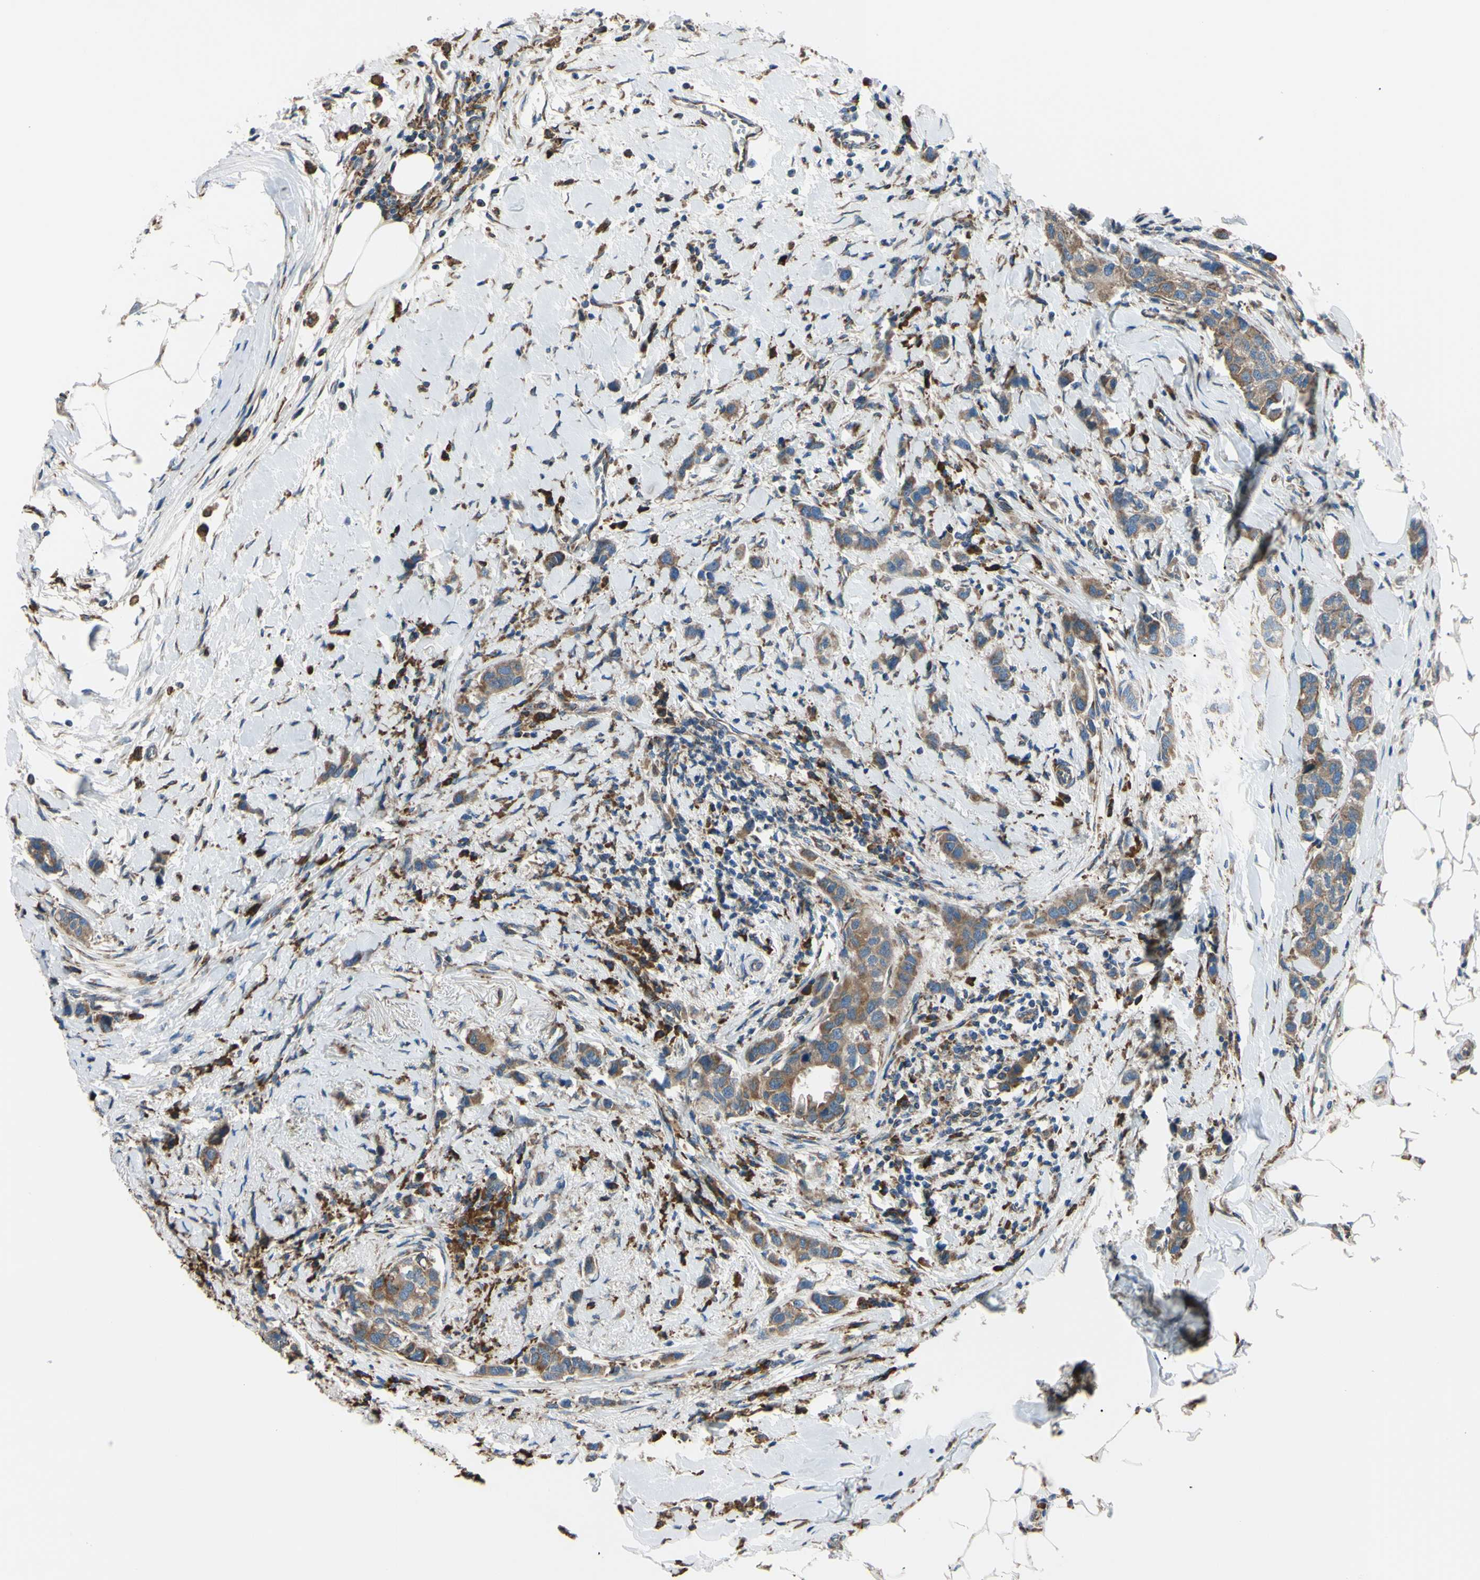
{"staining": {"intensity": "moderate", "quantity": ">75%", "location": "cytoplasmic/membranous"}, "tissue": "breast cancer", "cell_type": "Tumor cells", "image_type": "cancer", "snomed": [{"axis": "morphology", "description": "Normal tissue, NOS"}, {"axis": "morphology", "description": "Duct carcinoma"}, {"axis": "topography", "description": "Breast"}], "caption": "About >75% of tumor cells in breast invasive ductal carcinoma reveal moderate cytoplasmic/membranous protein staining as visualized by brown immunohistochemical staining.", "gene": "BMF", "patient": {"sex": "female", "age": 50}}